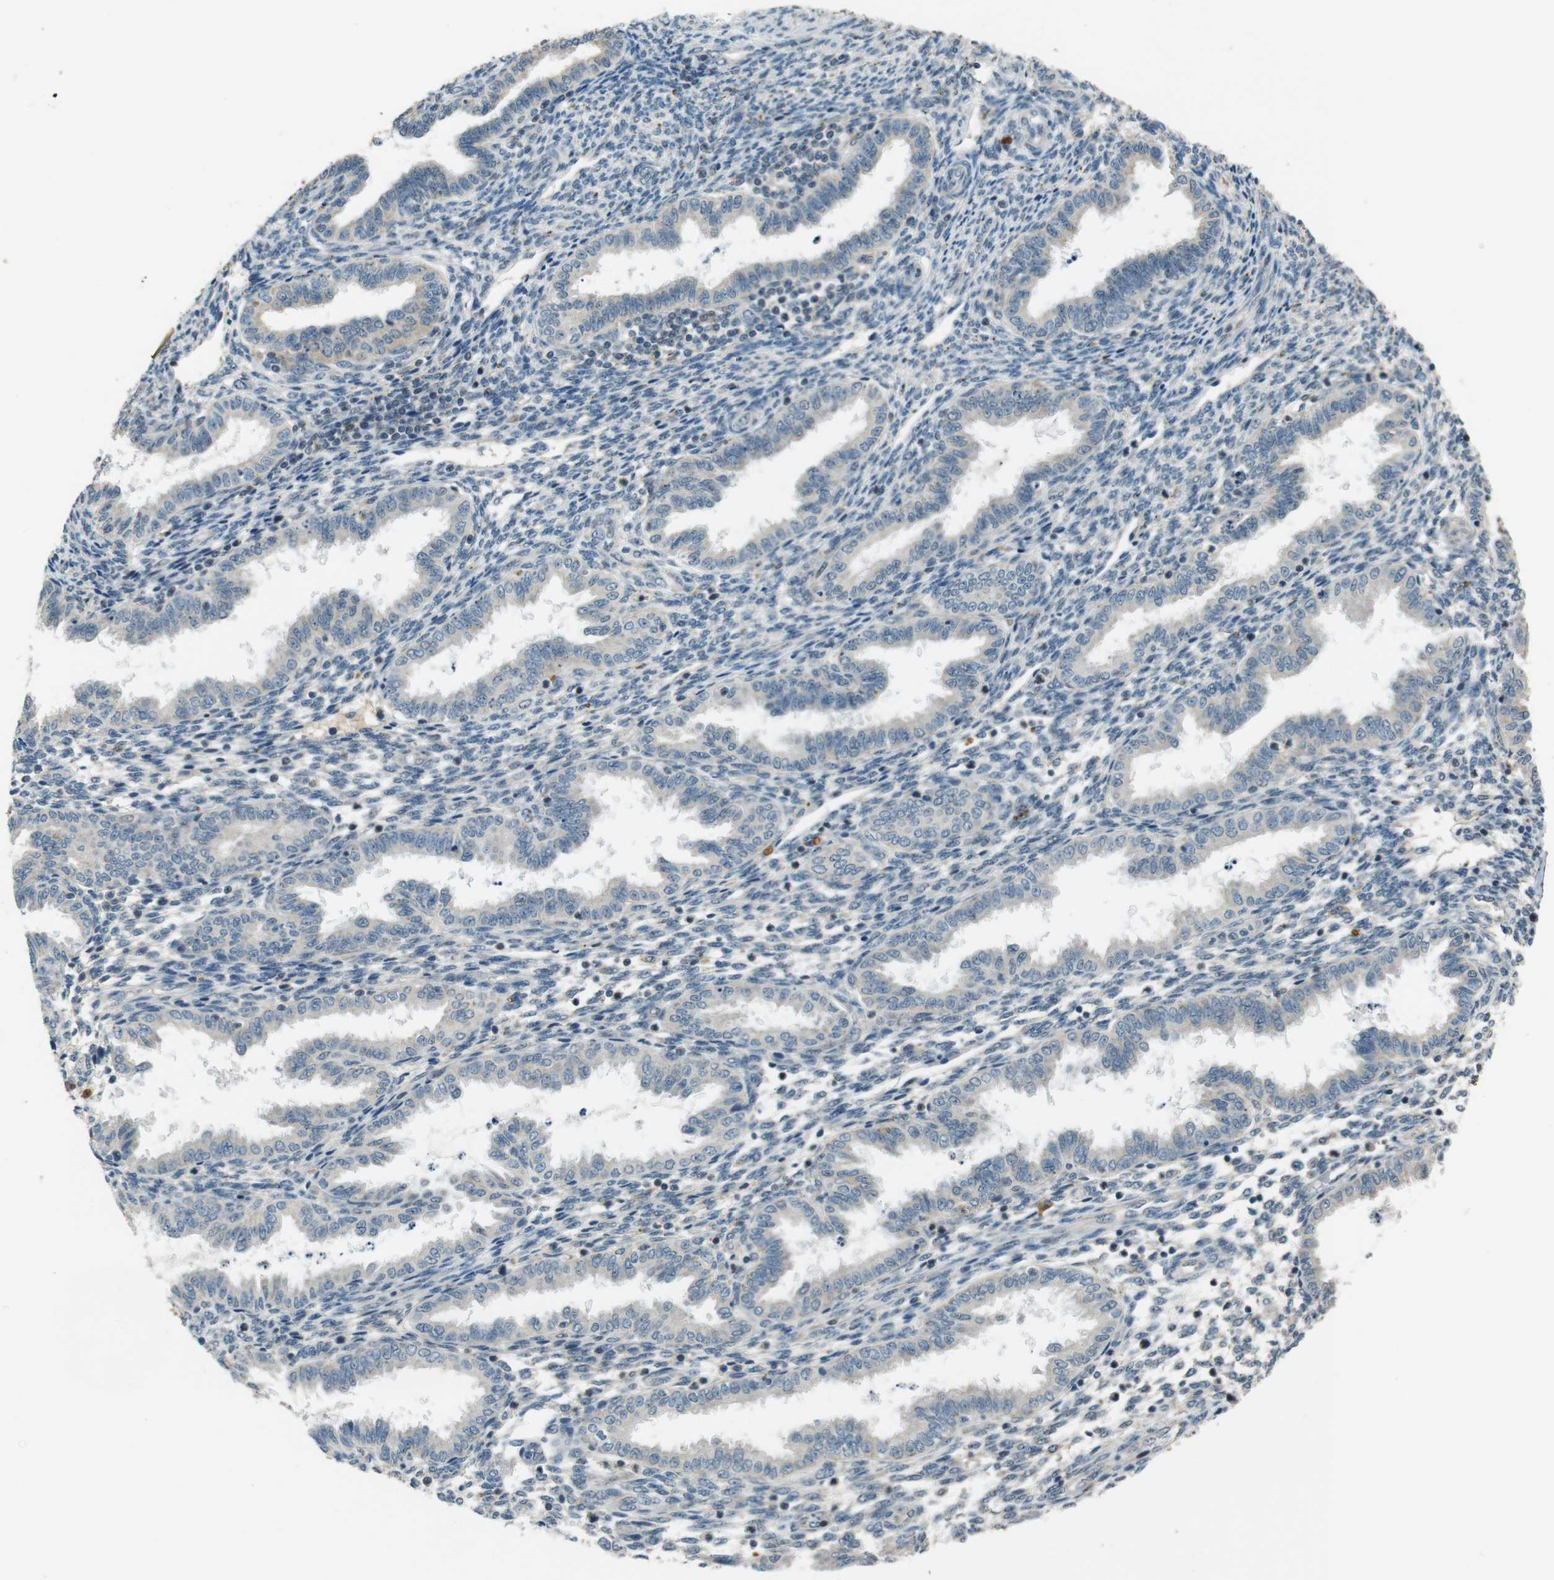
{"staining": {"intensity": "negative", "quantity": "none", "location": "none"}, "tissue": "endometrium", "cell_type": "Cells in endometrial stroma", "image_type": "normal", "snomed": [{"axis": "morphology", "description": "Normal tissue, NOS"}, {"axis": "topography", "description": "Endometrium"}], "caption": "IHC of unremarkable human endometrium shows no positivity in cells in endometrial stroma.", "gene": "MAGI2", "patient": {"sex": "female", "age": 33}}